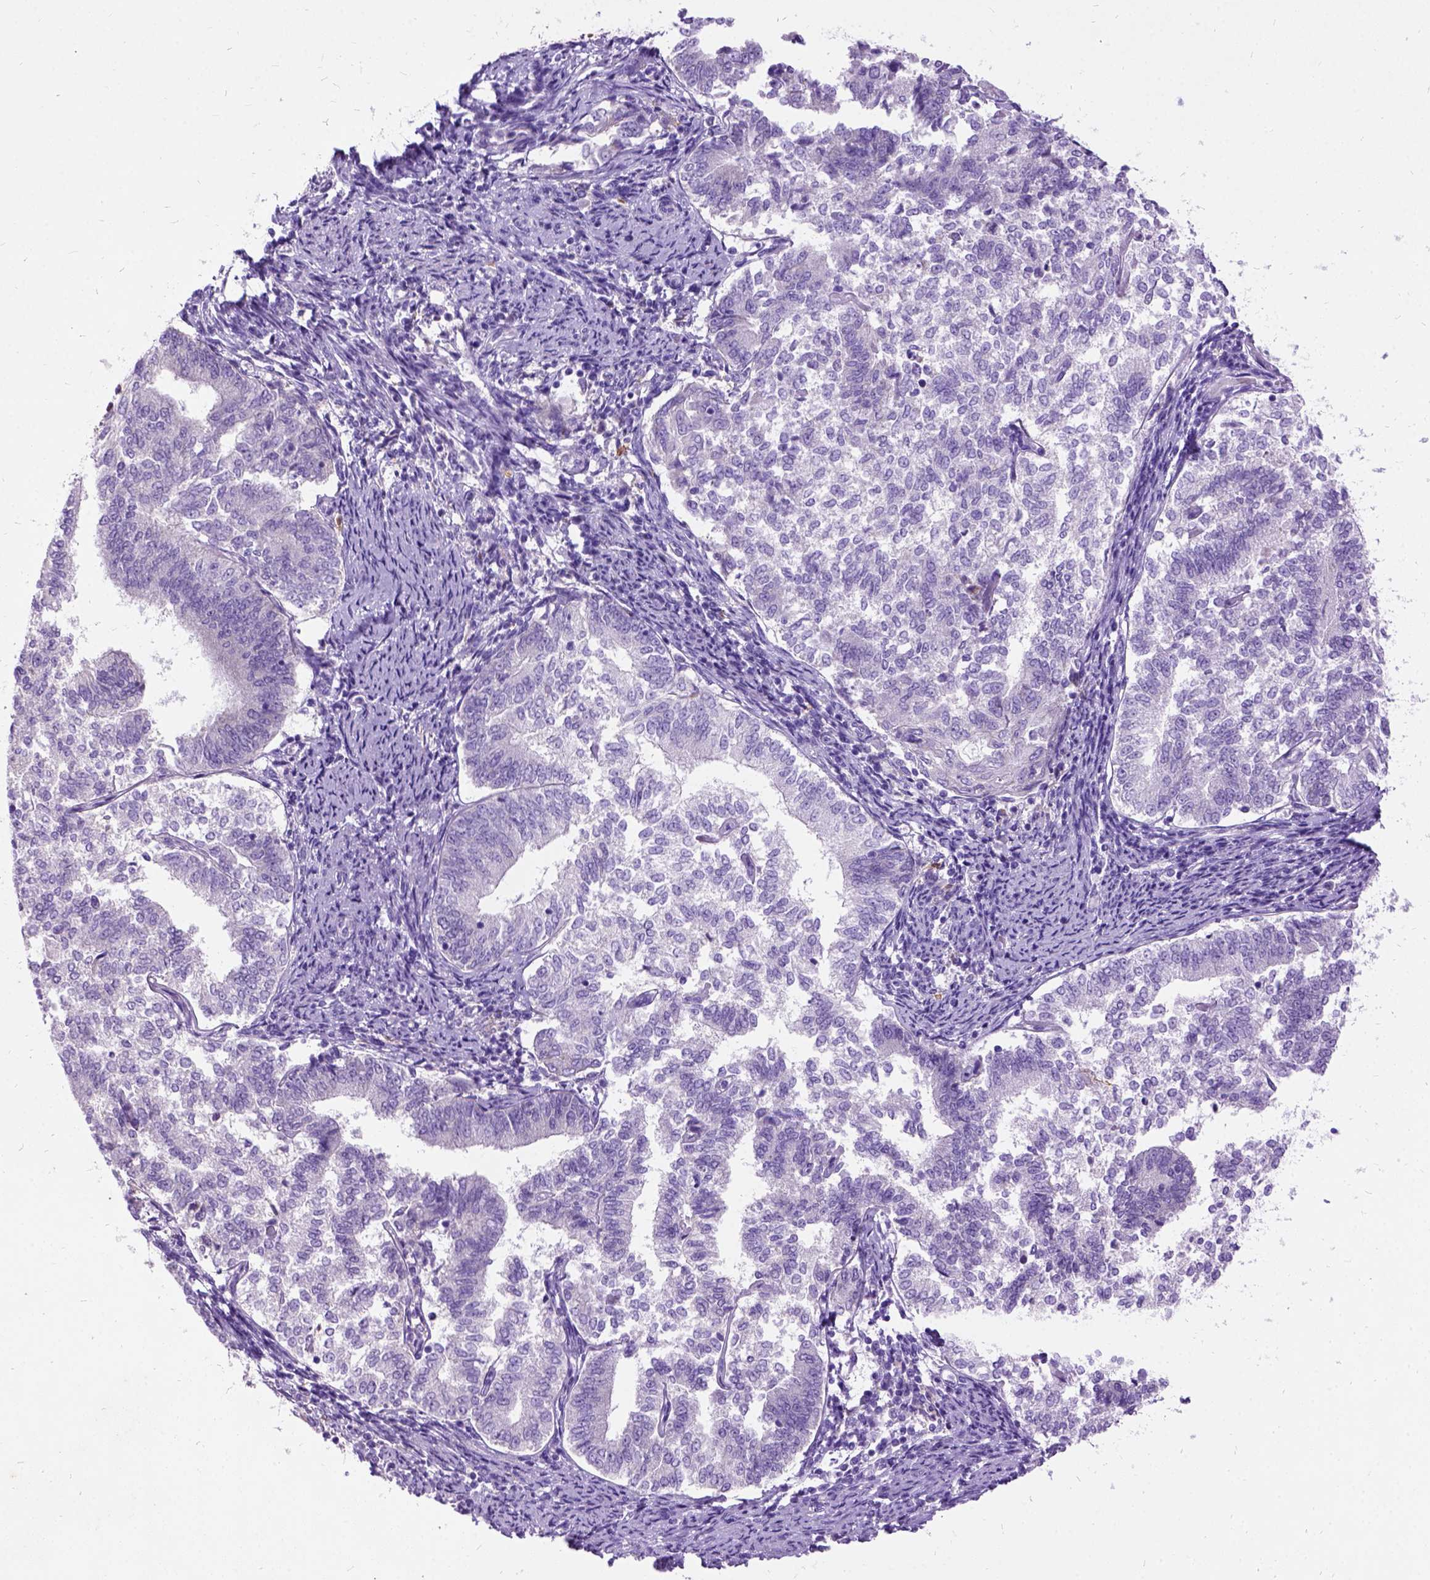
{"staining": {"intensity": "negative", "quantity": "none", "location": "none"}, "tissue": "endometrial cancer", "cell_type": "Tumor cells", "image_type": "cancer", "snomed": [{"axis": "morphology", "description": "Adenocarcinoma, NOS"}, {"axis": "topography", "description": "Endometrium"}], "caption": "IHC histopathology image of endometrial adenocarcinoma stained for a protein (brown), which reveals no staining in tumor cells.", "gene": "CFAP54", "patient": {"sex": "female", "age": 65}}